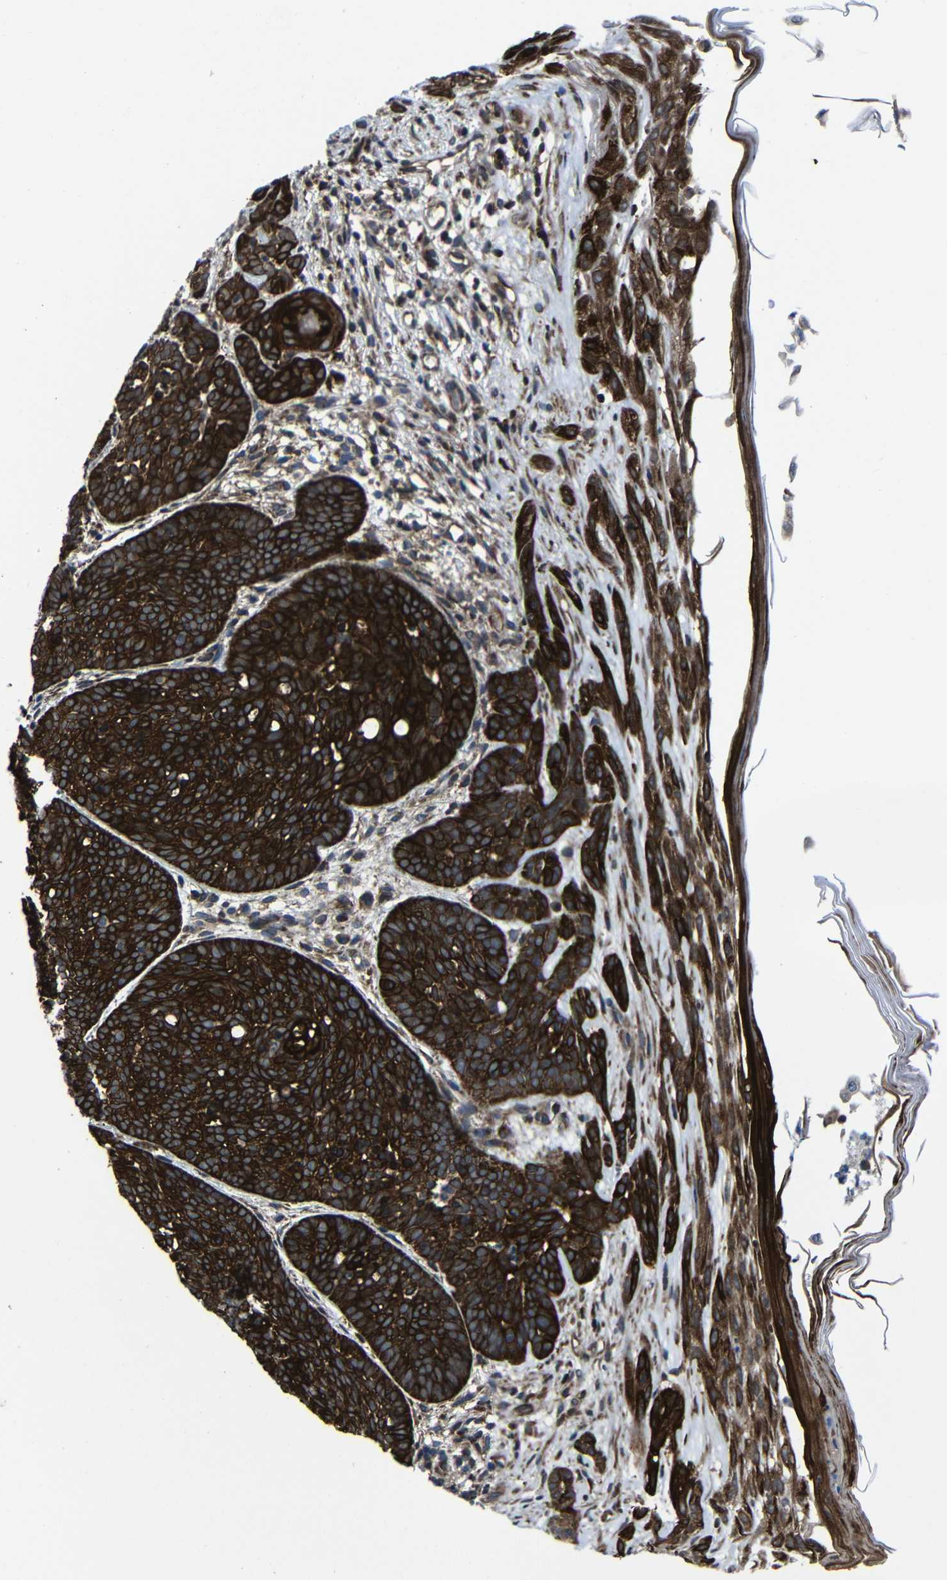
{"staining": {"intensity": "strong", "quantity": ">75%", "location": "cytoplasmic/membranous"}, "tissue": "skin cancer", "cell_type": "Tumor cells", "image_type": "cancer", "snomed": [{"axis": "morphology", "description": "Basal cell carcinoma"}, {"axis": "topography", "description": "Skin"}], "caption": "Immunohistochemistry (IHC) histopathology image of neoplastic tissue: human skin cancer stained using immunohistochemistry demonstrates high levels of strong protein expression localized specifically in the cytoplasmic/membranous of tumor cells, appearing as a cytoplasmic/membranous brown color.", "gene": "KIAA0513", "patient": {"sex": "female", "age": 70}}